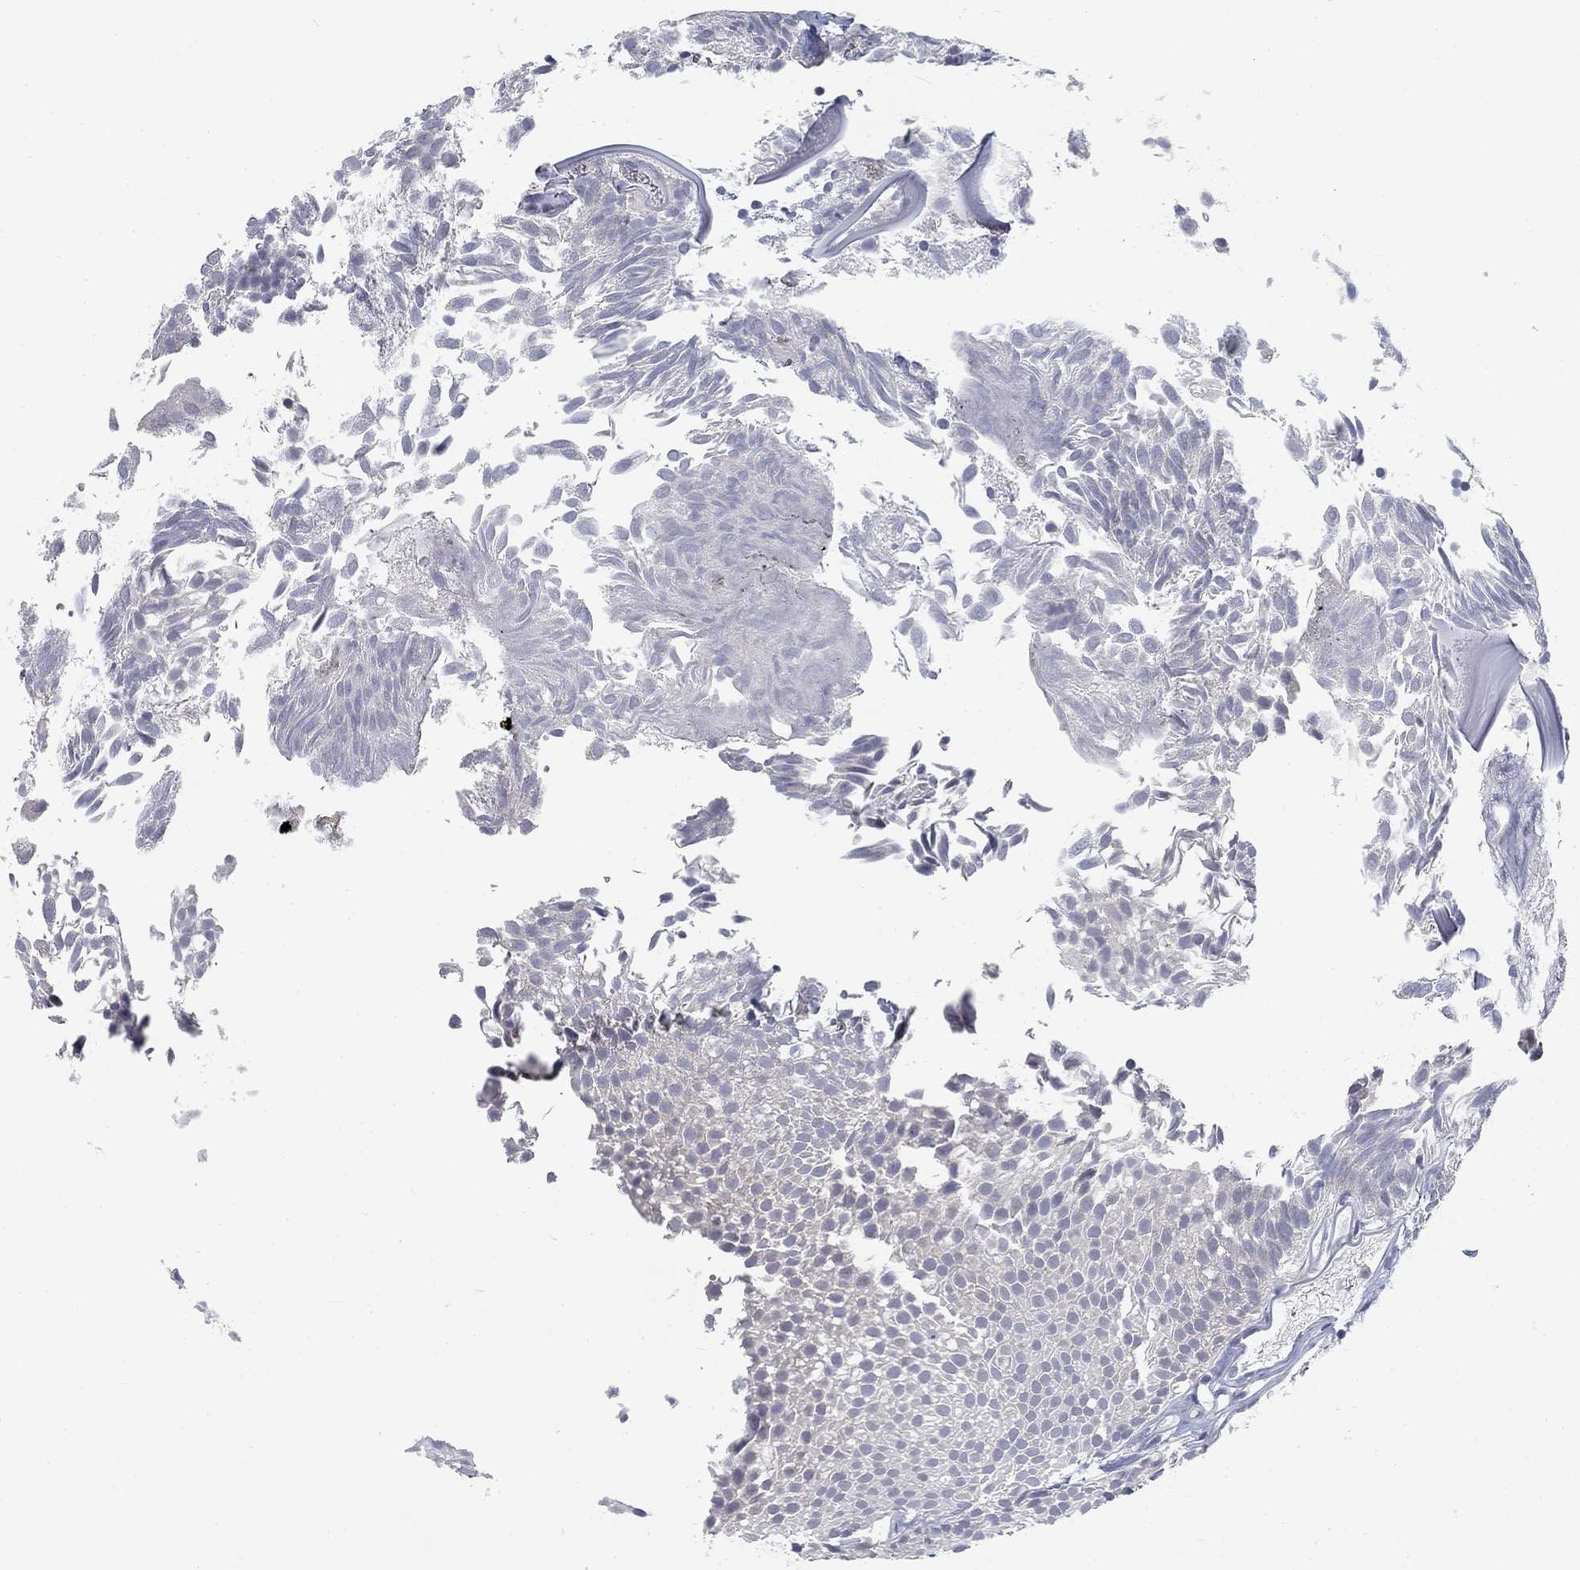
{"staining": {"intensity": "negative", "quantity": "none", "location": "none"}, "tissue": "urothelial cancer", "cell_type": "Tumor cells", "image_type": "cancer", "snomed": [{"axis": "morphology", "description": "Urothelial carcinoma, Low grade"}, {"axis": "topography", "description": "Urinary bladder"}], "caption": "The photomicrograph exhibits no staining of tumor cells in urothelial cancer.", "gene": "ATP1A3", "patient": {"sex": "male", "age": 52}}